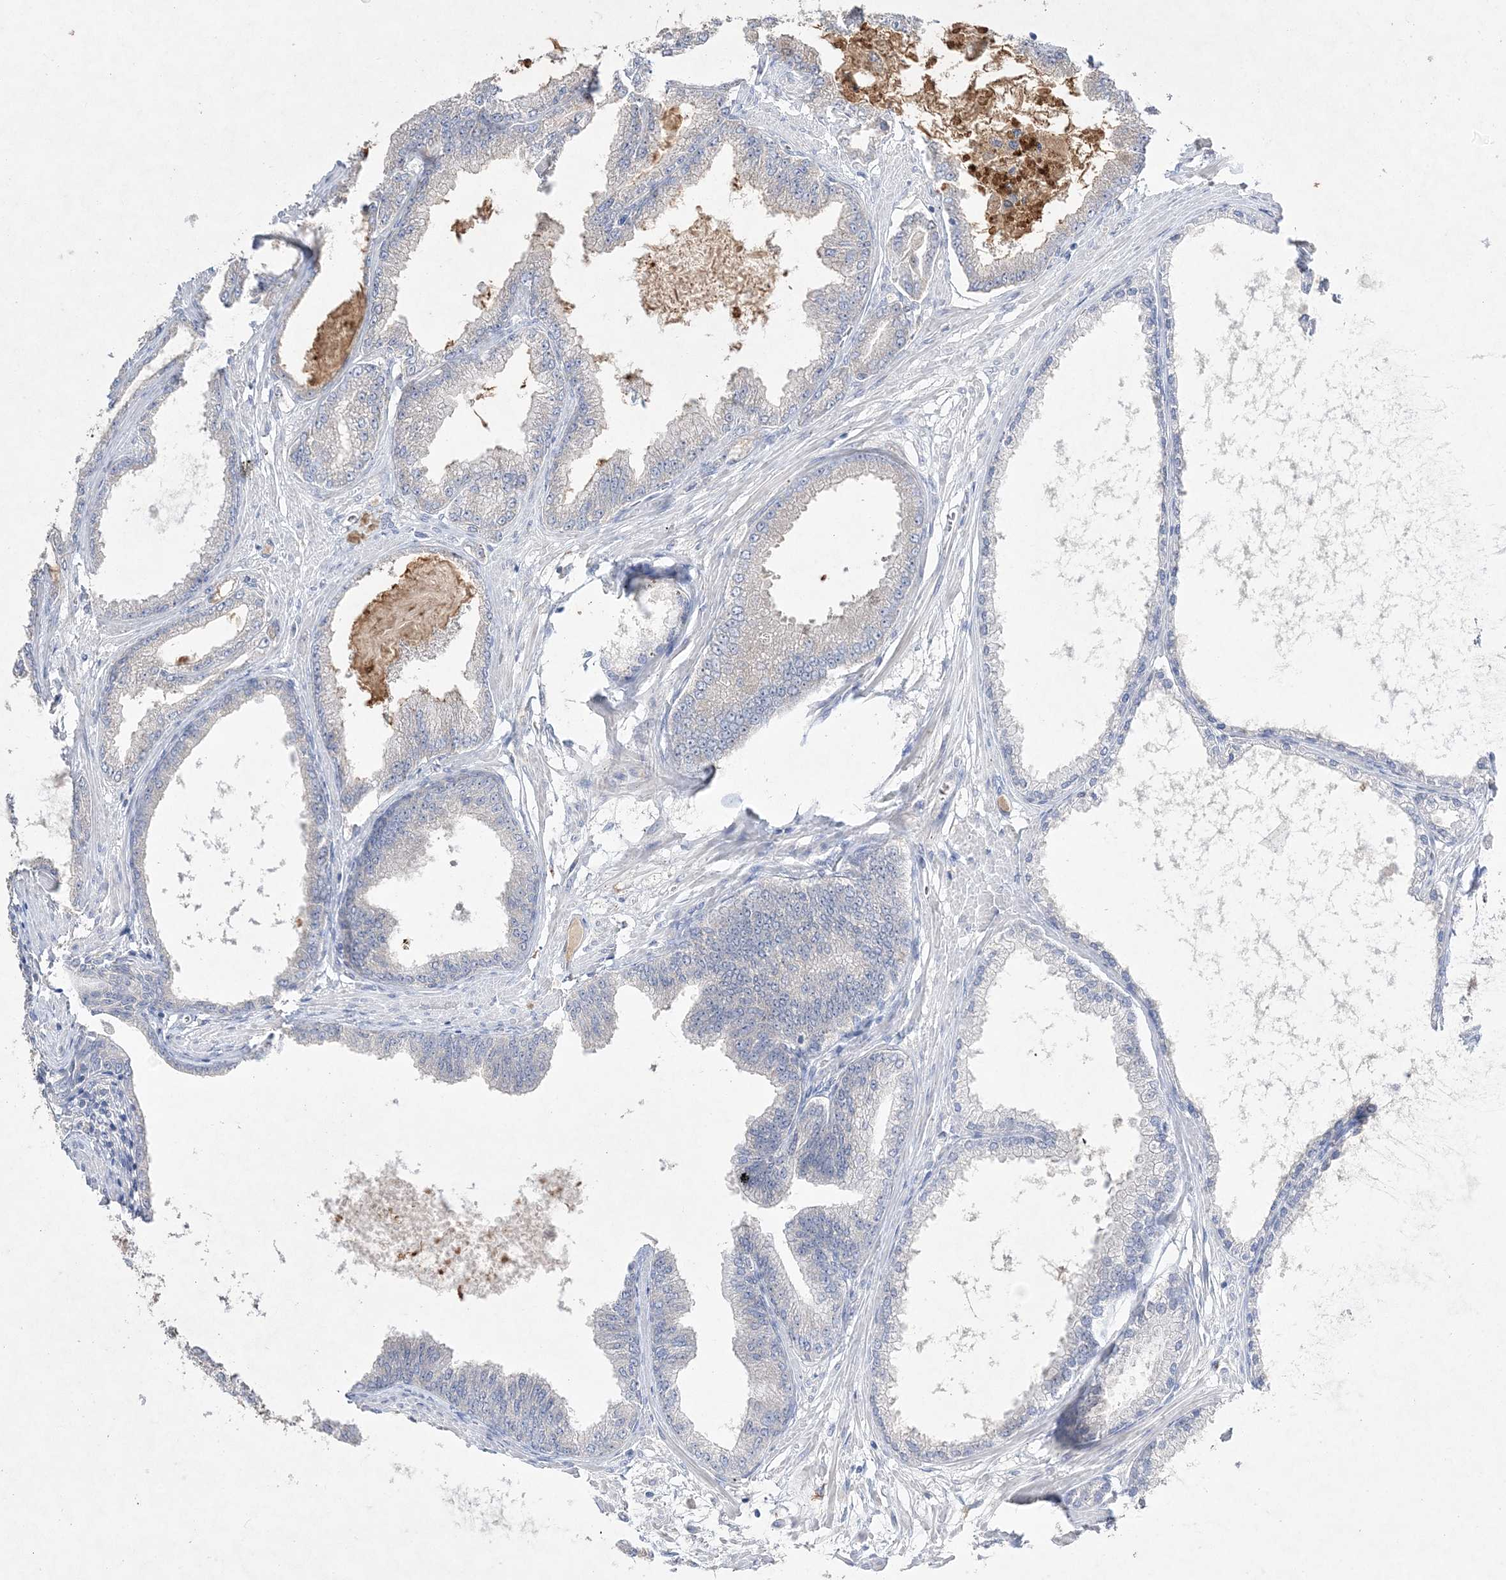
{"staining": {"intensity": "negative", "quantity": "none", "location": "none"}, "tissue": "prostate cancer", "cell_type": "Tumor cells", "image_type": "cancer", "snomed": [{"axis": "morphology", "description": "Adenocarcinoma, Low grade"}, {"axis": "topography", "description": "Prostate"}], "caption": "IHC image of human prostate adenocarcinoma (low-grade) stained for a protein (brown), which demonstrates no positivity in tumor cells.", "gene": "NOP16", "patient": {"sex": "male", "age": 63}}